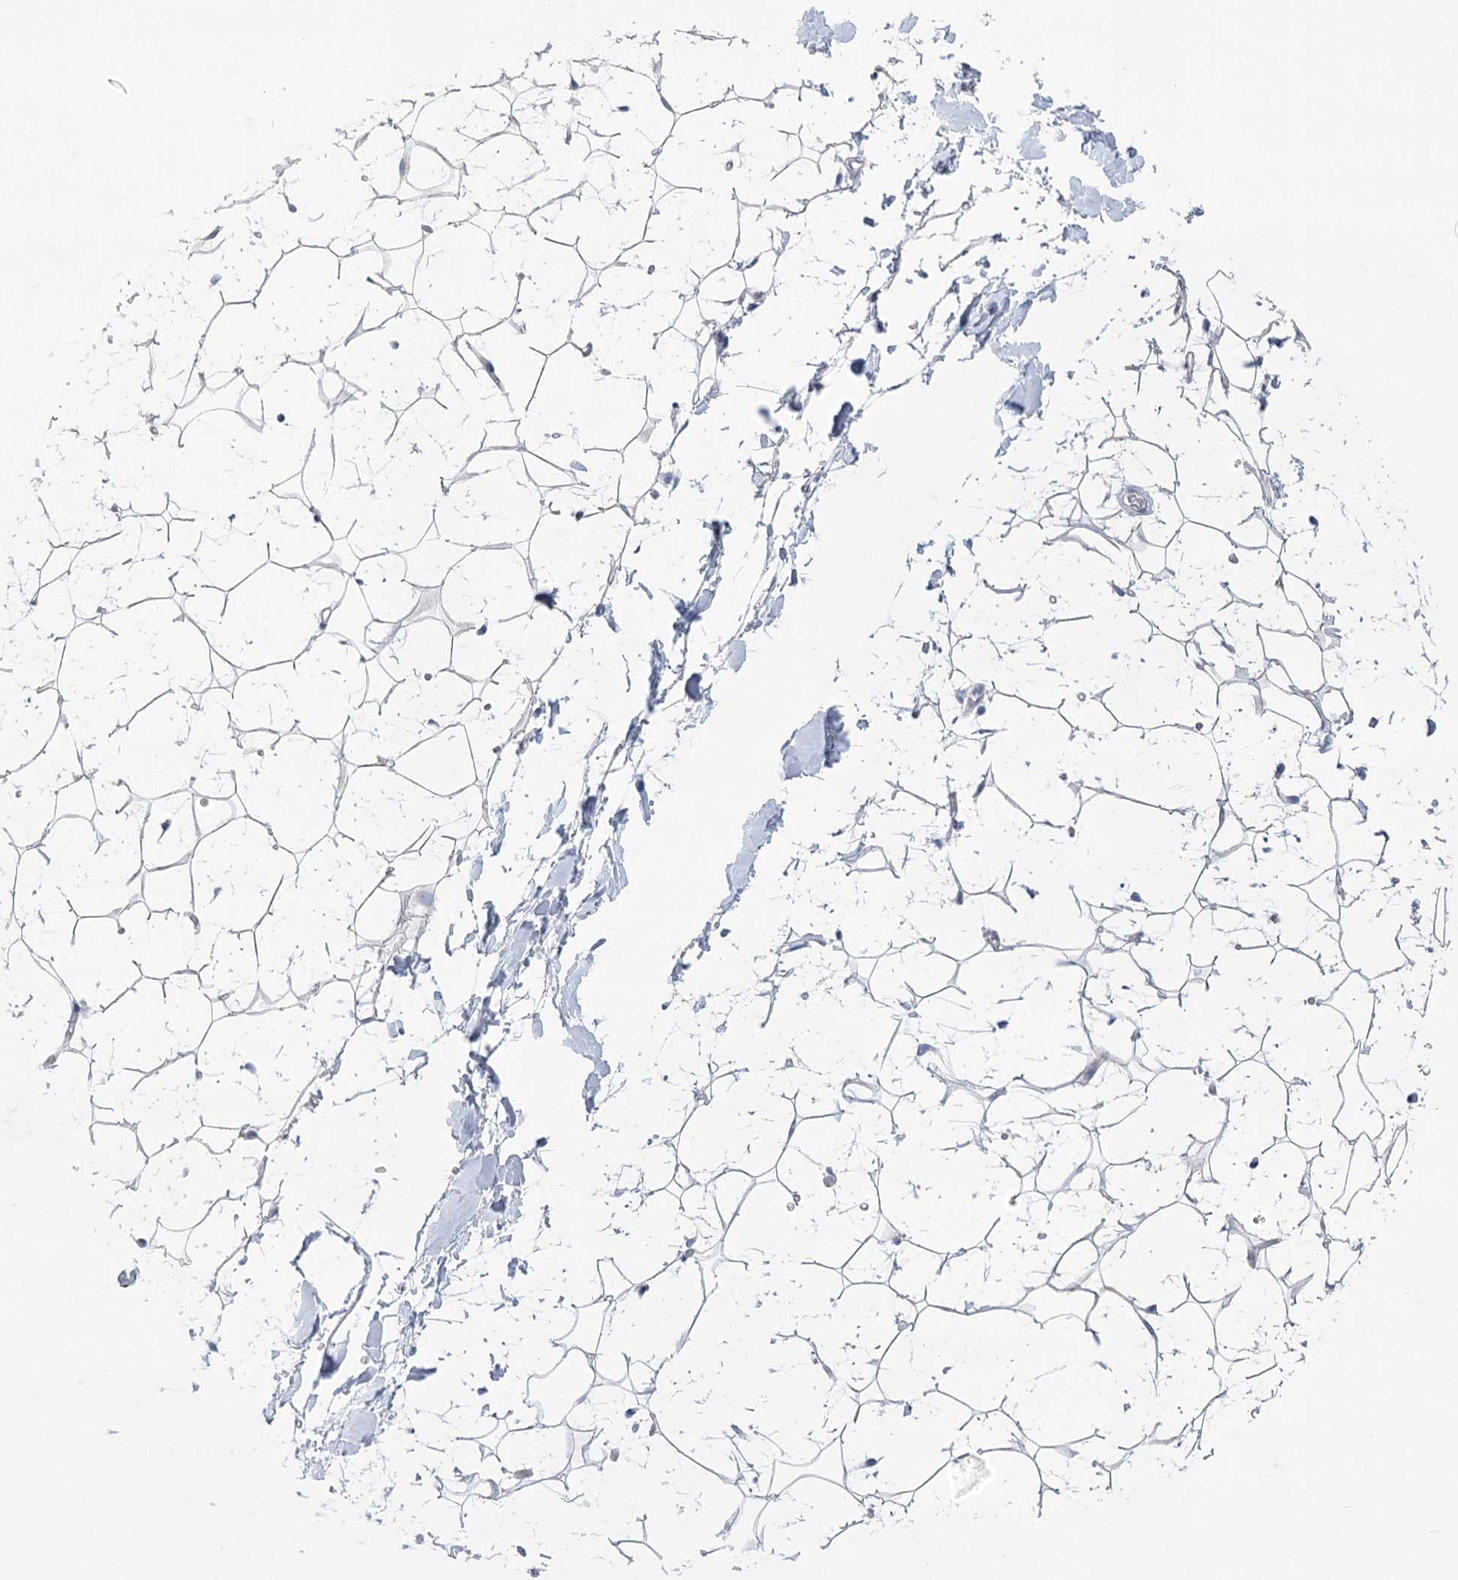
{"staining": {"intensity": "negative", "quantity": "none", "location": "none"}, "tissue": "adipose tissue", "cell_type": "Adipocytes", "image_type": "normal", "snomed": [{"axis": "morphology", "description": "Normal tissue, NOS"}, {"axis": "topography", "description": "Breast"}], "caption": "Immunohistochemical staining of normal human adipose tissue displays no significant expression in adipocytes.", "gene": "WDR74", "patient": {"sex": "female", "age": 26}}